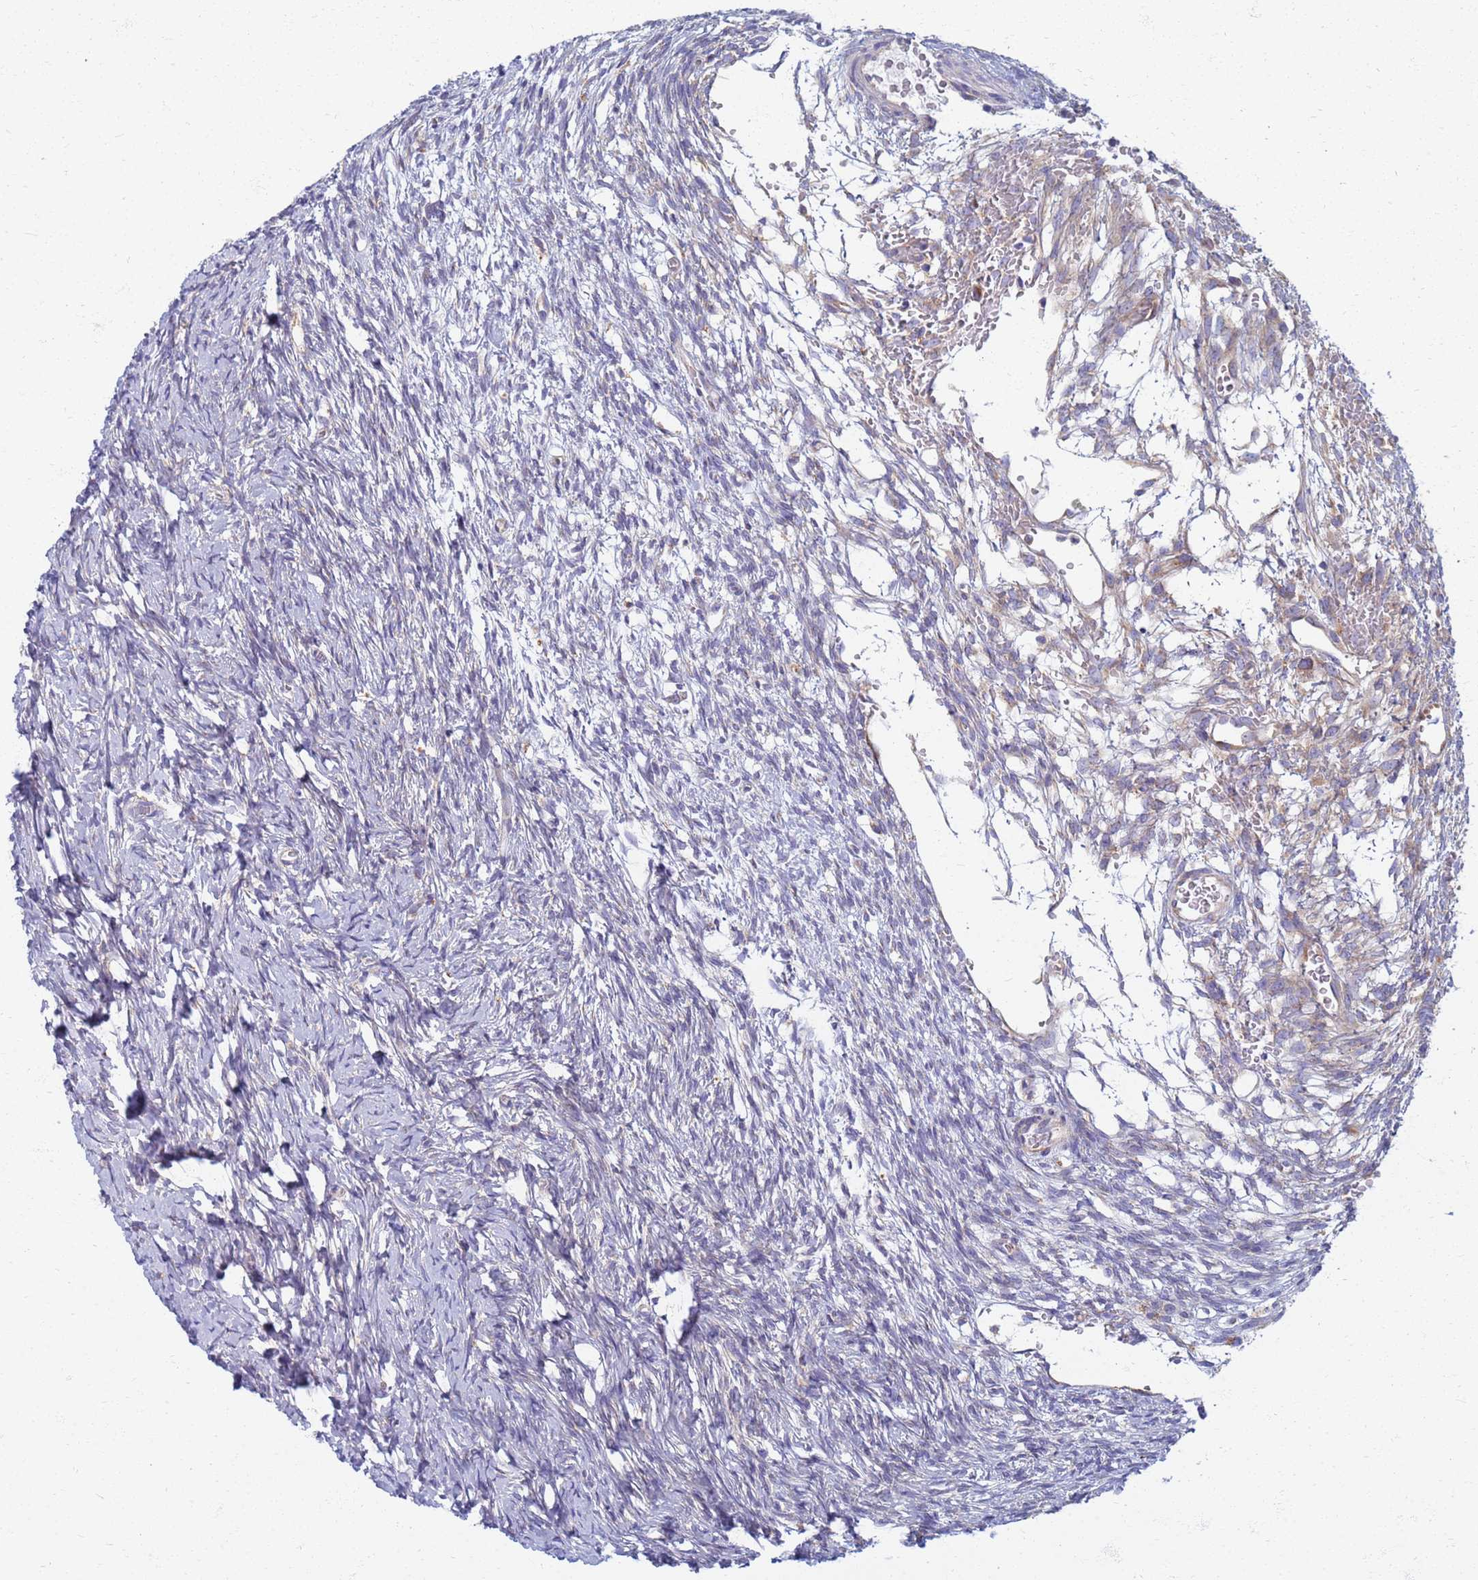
{"staining": {"intensity": "negative", "quantity": "none", "location": "none"}, "tissue": "ovary", "cell_type": "Ovarian stroma cells", "image_type": "normal", "snomed": [{"axis": "morphology", "description": "Normal tissue, NOS"}, {"axis": "topography", "description": "Ovary"}], "caption": "A photomicrograph of ovary stained for a protein reveals no brown staining in ovarian stroma cells. (DAB immunohistochemistry (IHC) with hematoxylin counter stain).", "gene": "EEA1", "patient": {"sex": "female", "age": 39}}